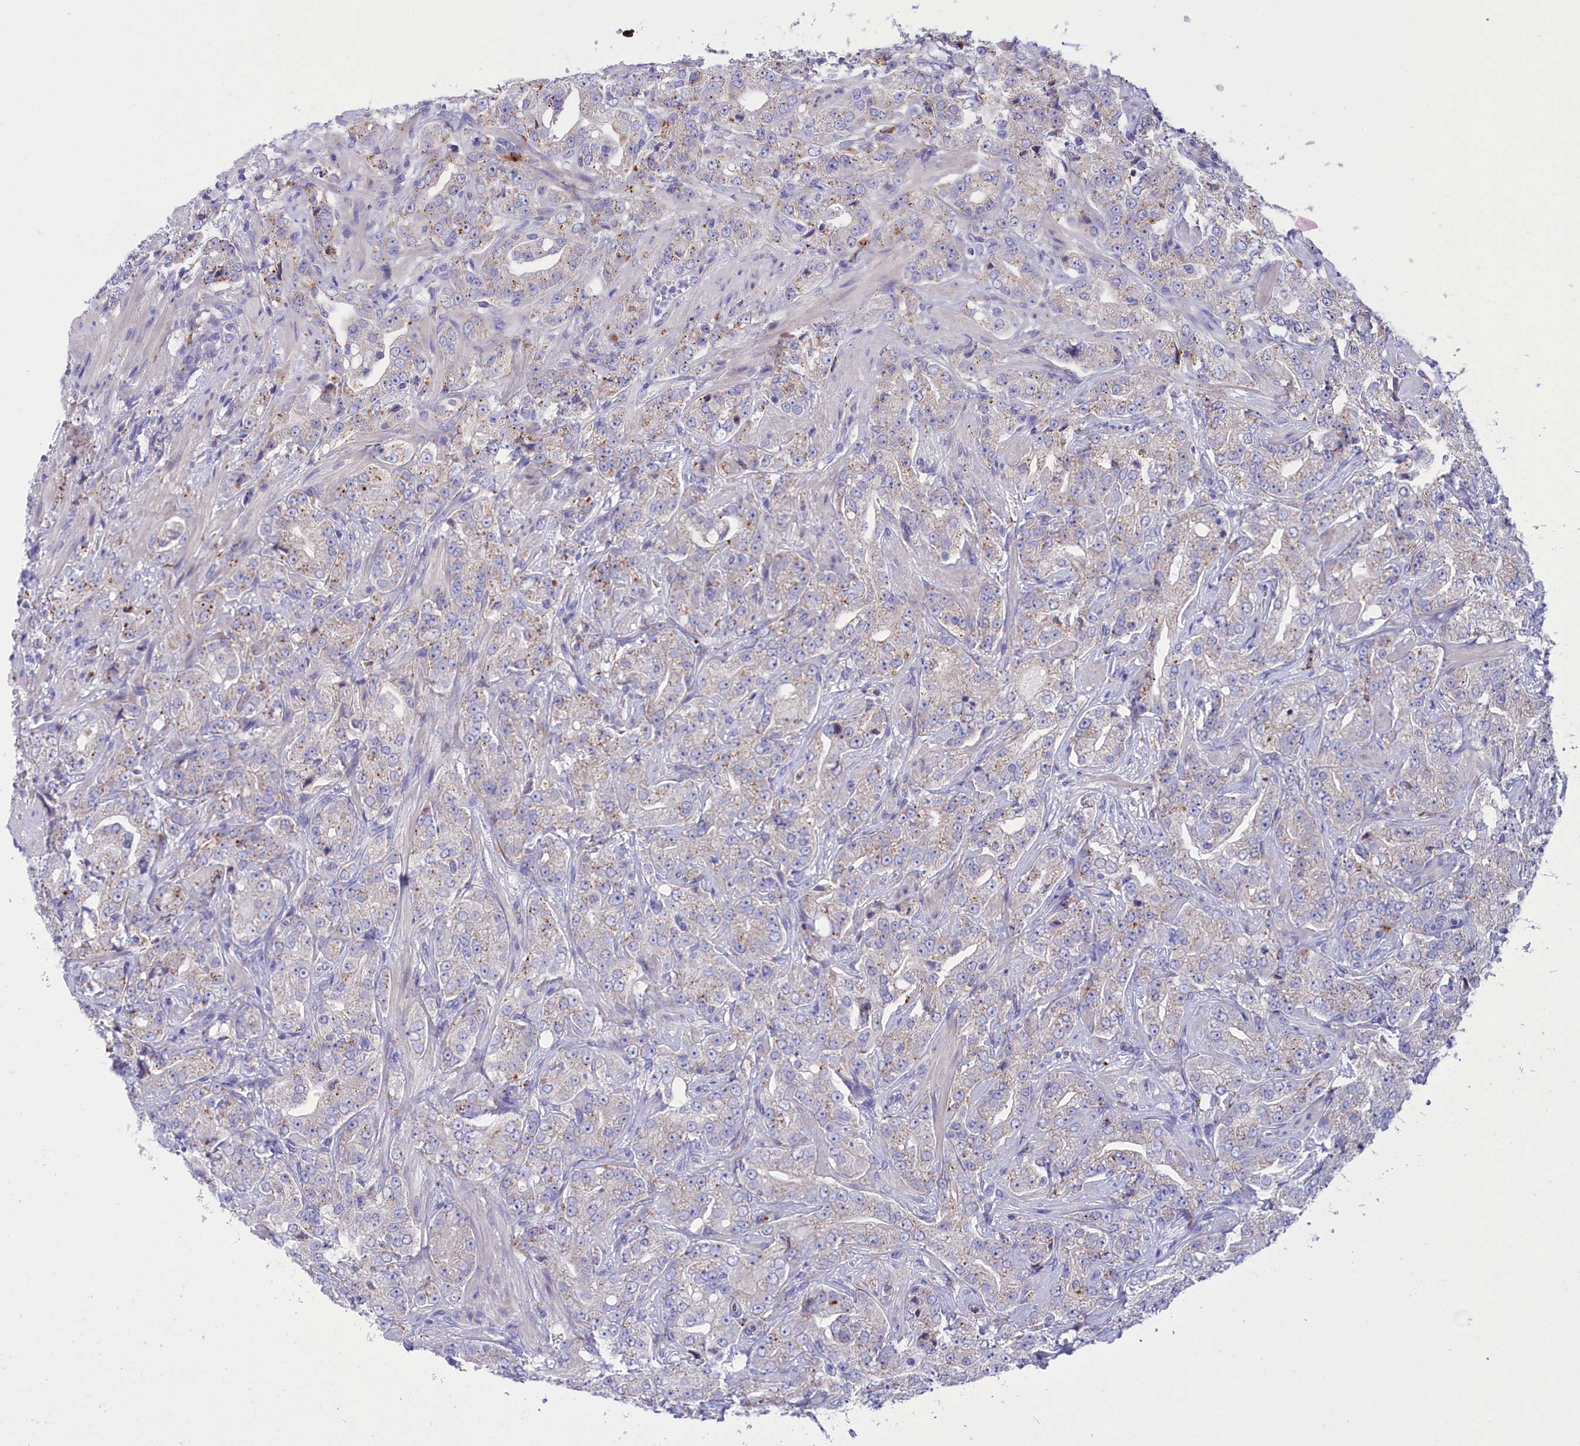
{"staining": {"intensity": "weak", "quantity": "<25%", "location": "cytoplasmic/membranous"}, "tissue": "prostate cancer", "cell_type": "Tumor cells", "image_type": "cancer", "snomed": [{"axis": "morphology", "description": "Adenocarcinoma, Low grade"}, {"axis": "topography", "description": "Prostate"}], "caption": "High magnification brightfield microscopy of prostate cancer (adenocarcinoma (low-grade)) stained with DAB (brown) and counterstained with hematoxylin (blue): tumor cells show no significant expression.", "gene": "WDR6", "patient": {"sex": "male", "age": 67}}